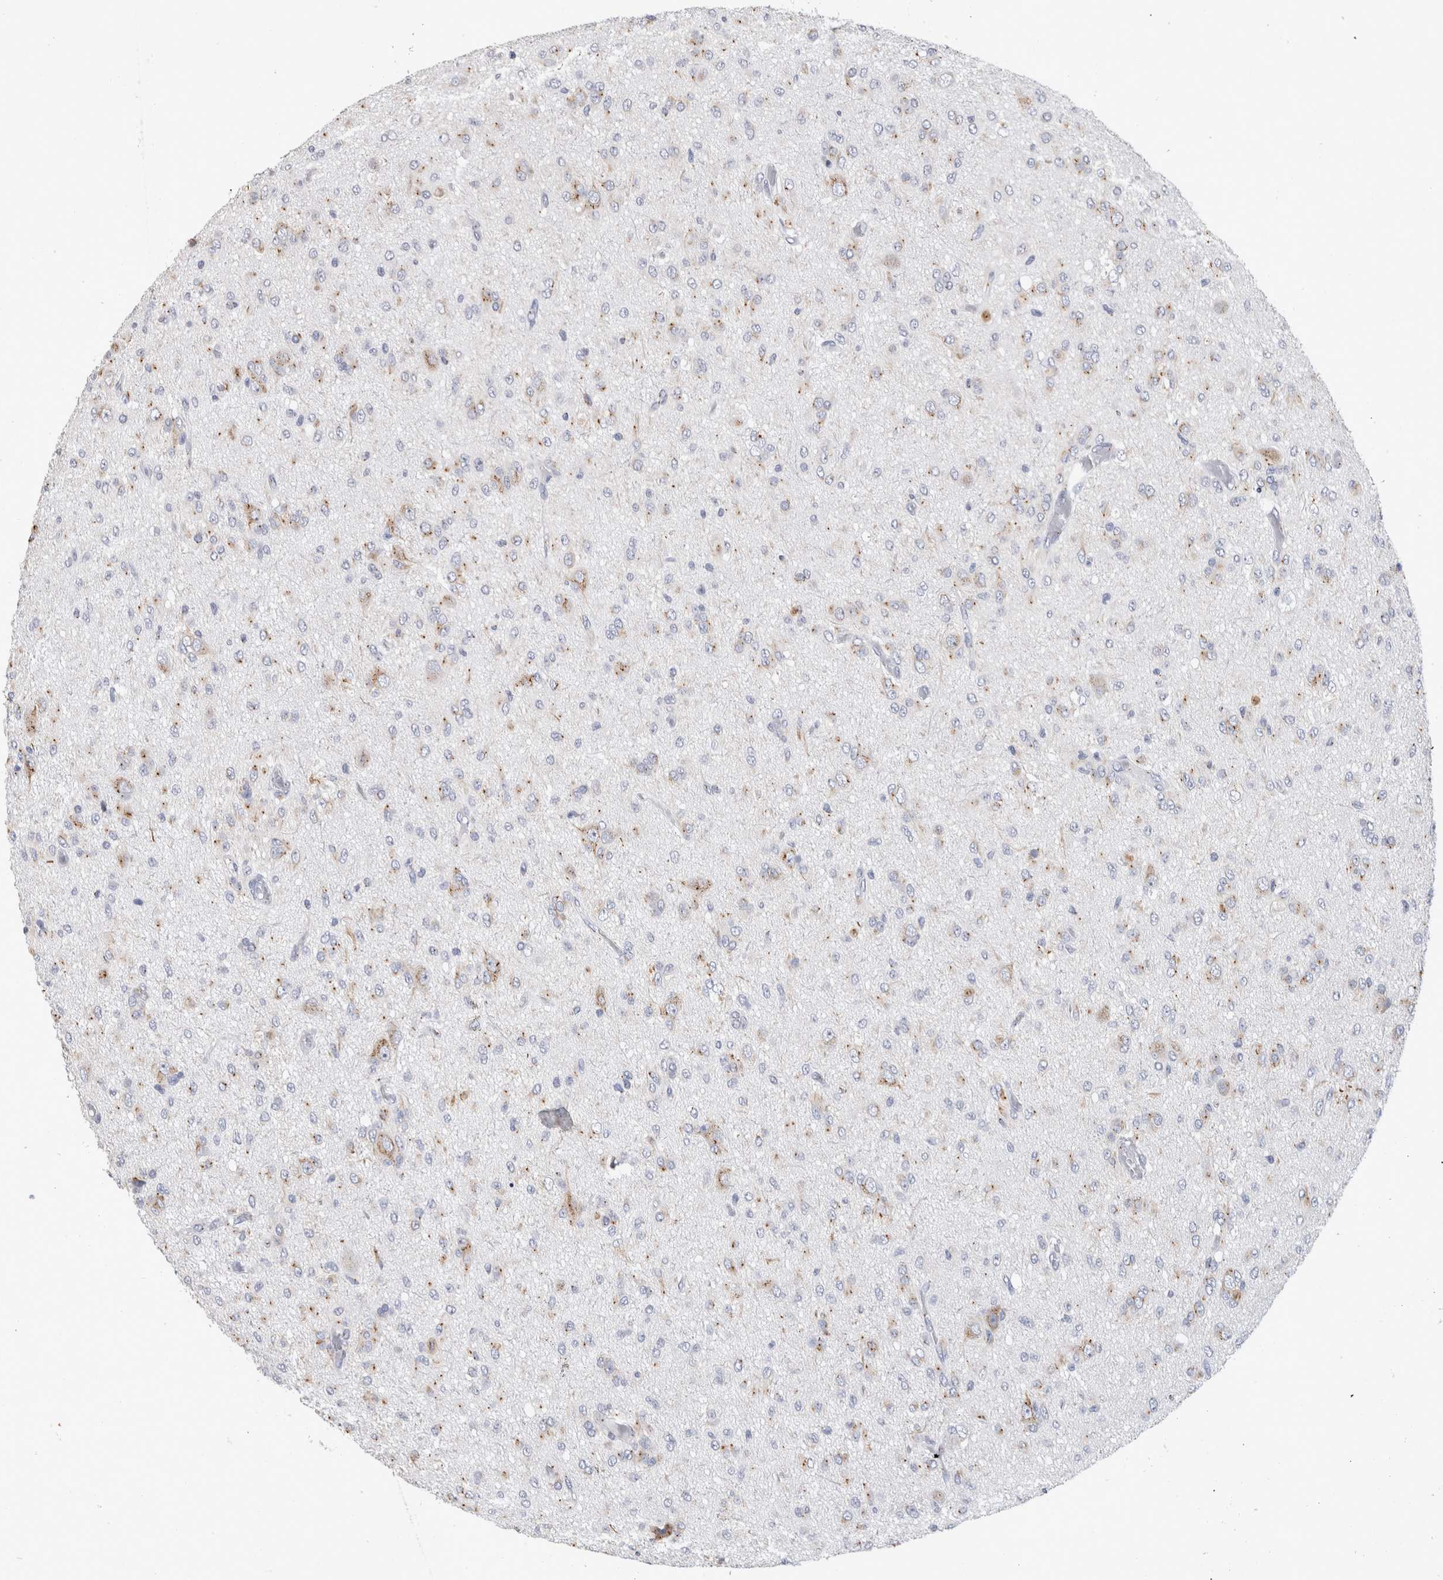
{"staining": {"intensity": "weak", "quantity": "<25%", "location": "cytoplasmic/membranous"}, "tissue": "glioma", "cell_type": "Tumor cells", "image_type": "cancer", "snomed": [{"axis": "morphology", "description": "Glioma, malignant, High grade"}, {"axis": "topography", "description": "Brain"}], "caption": "Immunohistochemistry histopathology image of human malignant glioma (high-grade) stained for a protein (brown), which shows no expression in tumor cells. (Immunohistochemistry (ihc), brightfield microscopy, high magnification).", "gene": "AKAP9", "patient": {"sex": "female", "age": 59}}